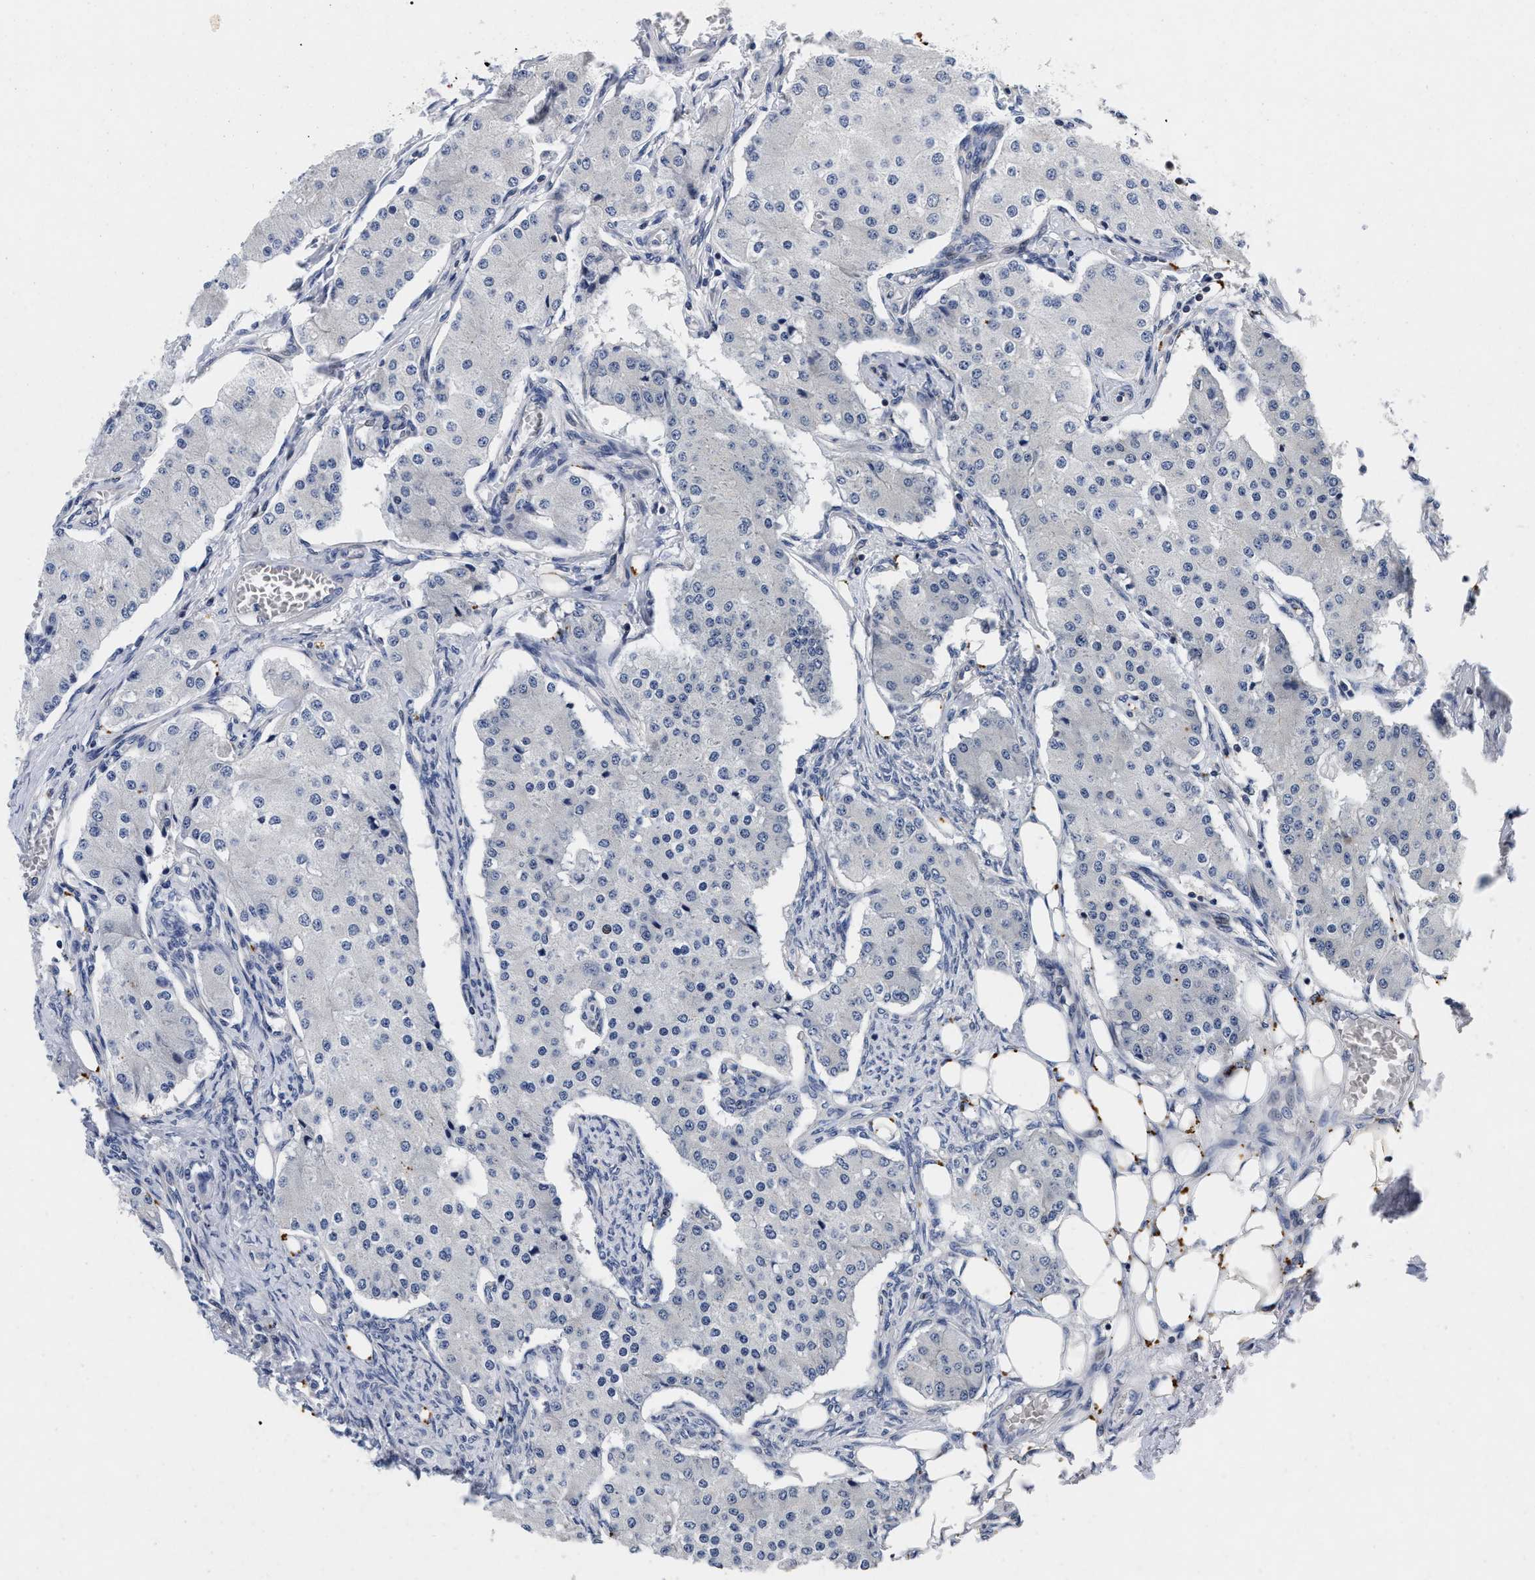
{"staining": {"intensity": "negative", "quantity": "none", "location": "none"}, "tissue": "carcinoid", "cell_type": "Tumor cells", "image_type": "cancer", "snomed": [{"axis": "morphology", "description": "Carcinoid, malignant, NOS"}, {"axis": "topography", "description": "Colon"}], "caption": "This is an immunohistochemistry histopathology image of human malignant carcinoid. There is no positivity in tumor cells.", "gene": "LAD1", "patient": {"sex": "female", "age": 52}}